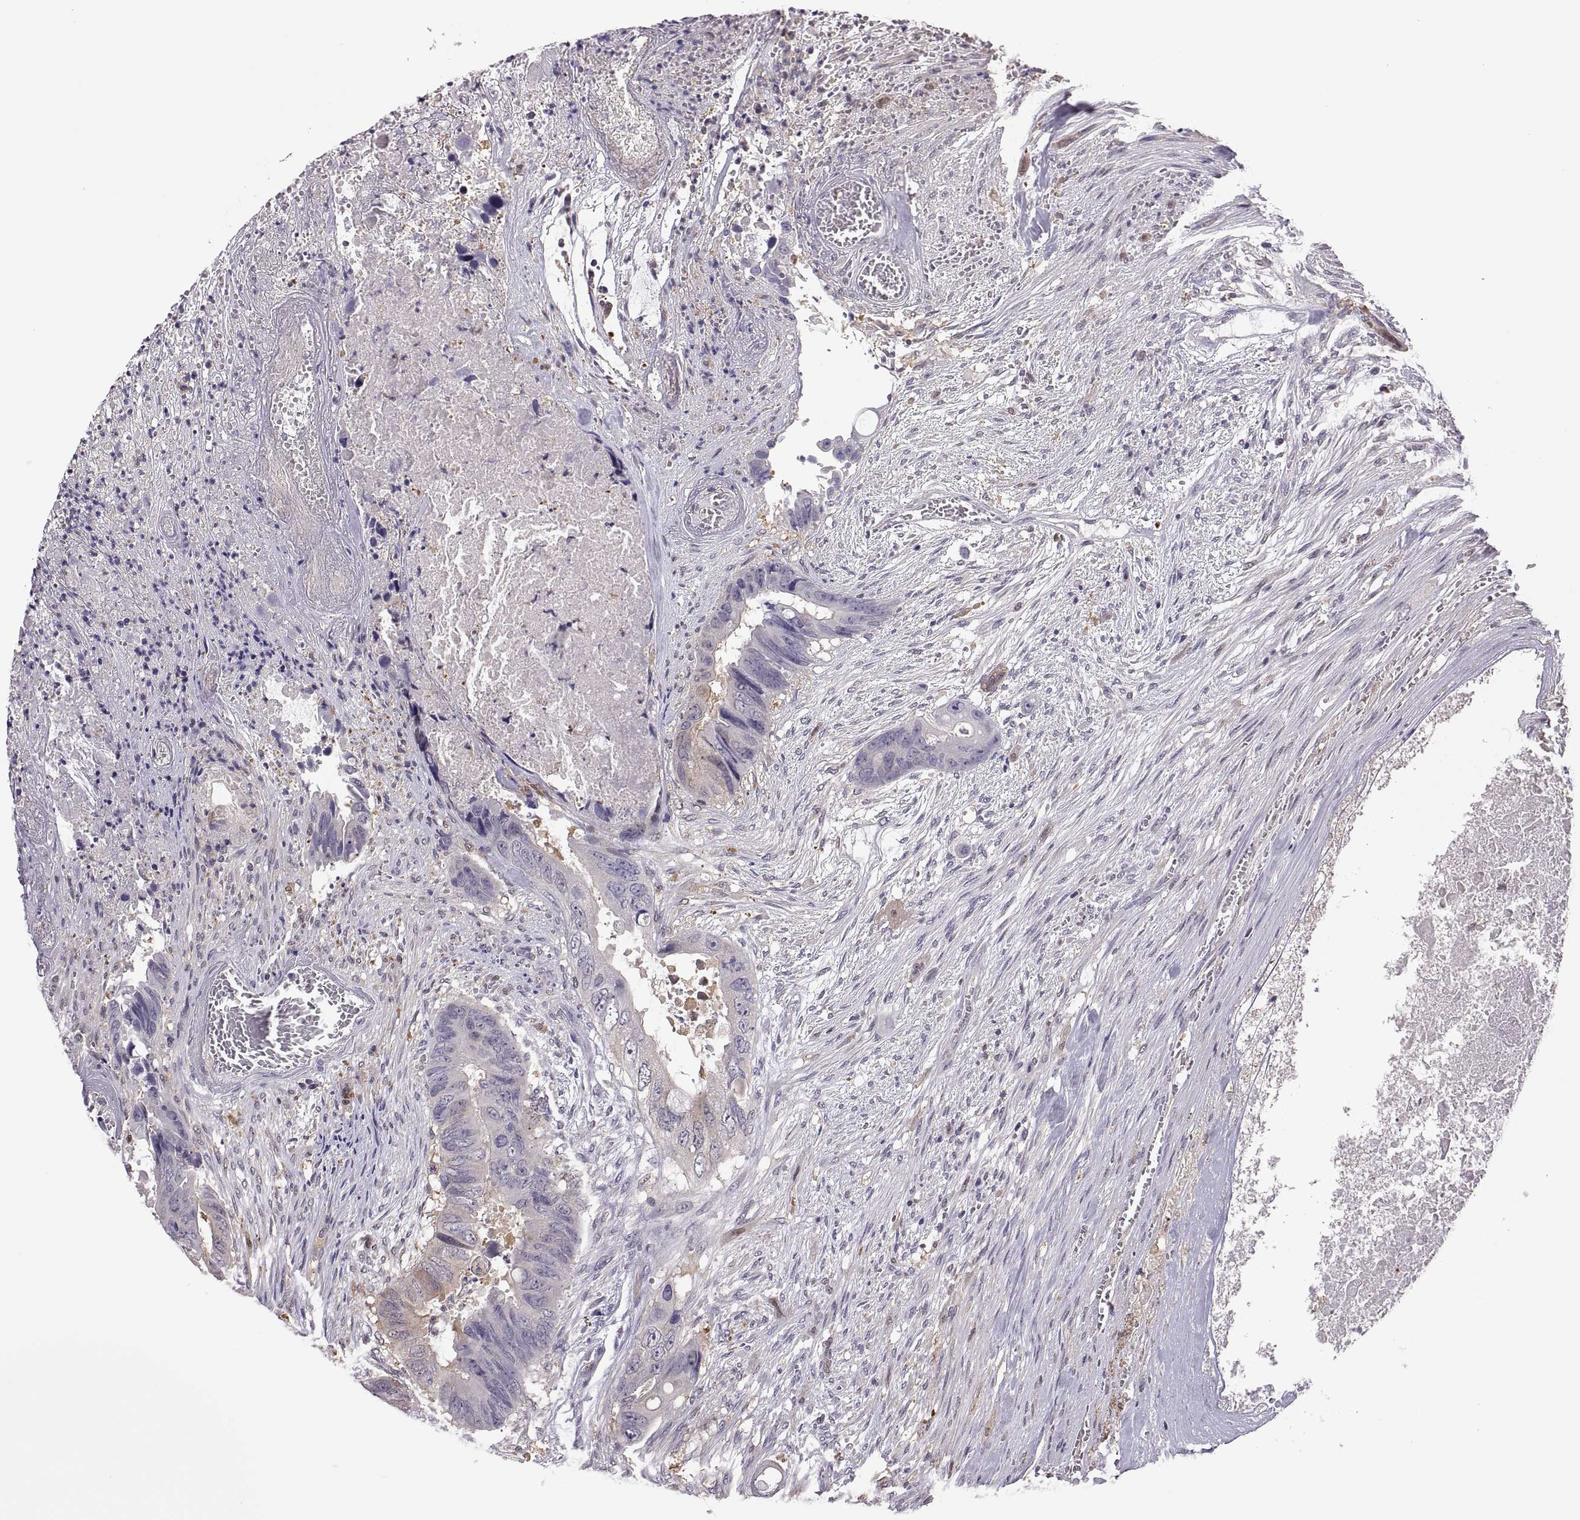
{"staining": {"intensity": "negative", "quantity": "none", "location": "none"}, "tissue": "colorectal cancer", "cell_type": "Tumor cells", "image_type": "cancer", "snomed": [{"axis": "morphology", "description": "Adenocarcinoma, NOS"}, {"axis": "topography", "description": "Rectum"}], "caption": "Colorectal cancer was stained to show a protein in brown. There is no significant expression in tumor cells. The staining was performed using DAB to visualize the protein expression in brown, while the nuclei were stained in blue with hematoxylin (Magnification: 20x).", "gene": "FGF9", "patient": {"sex": "male", "age": 63}}